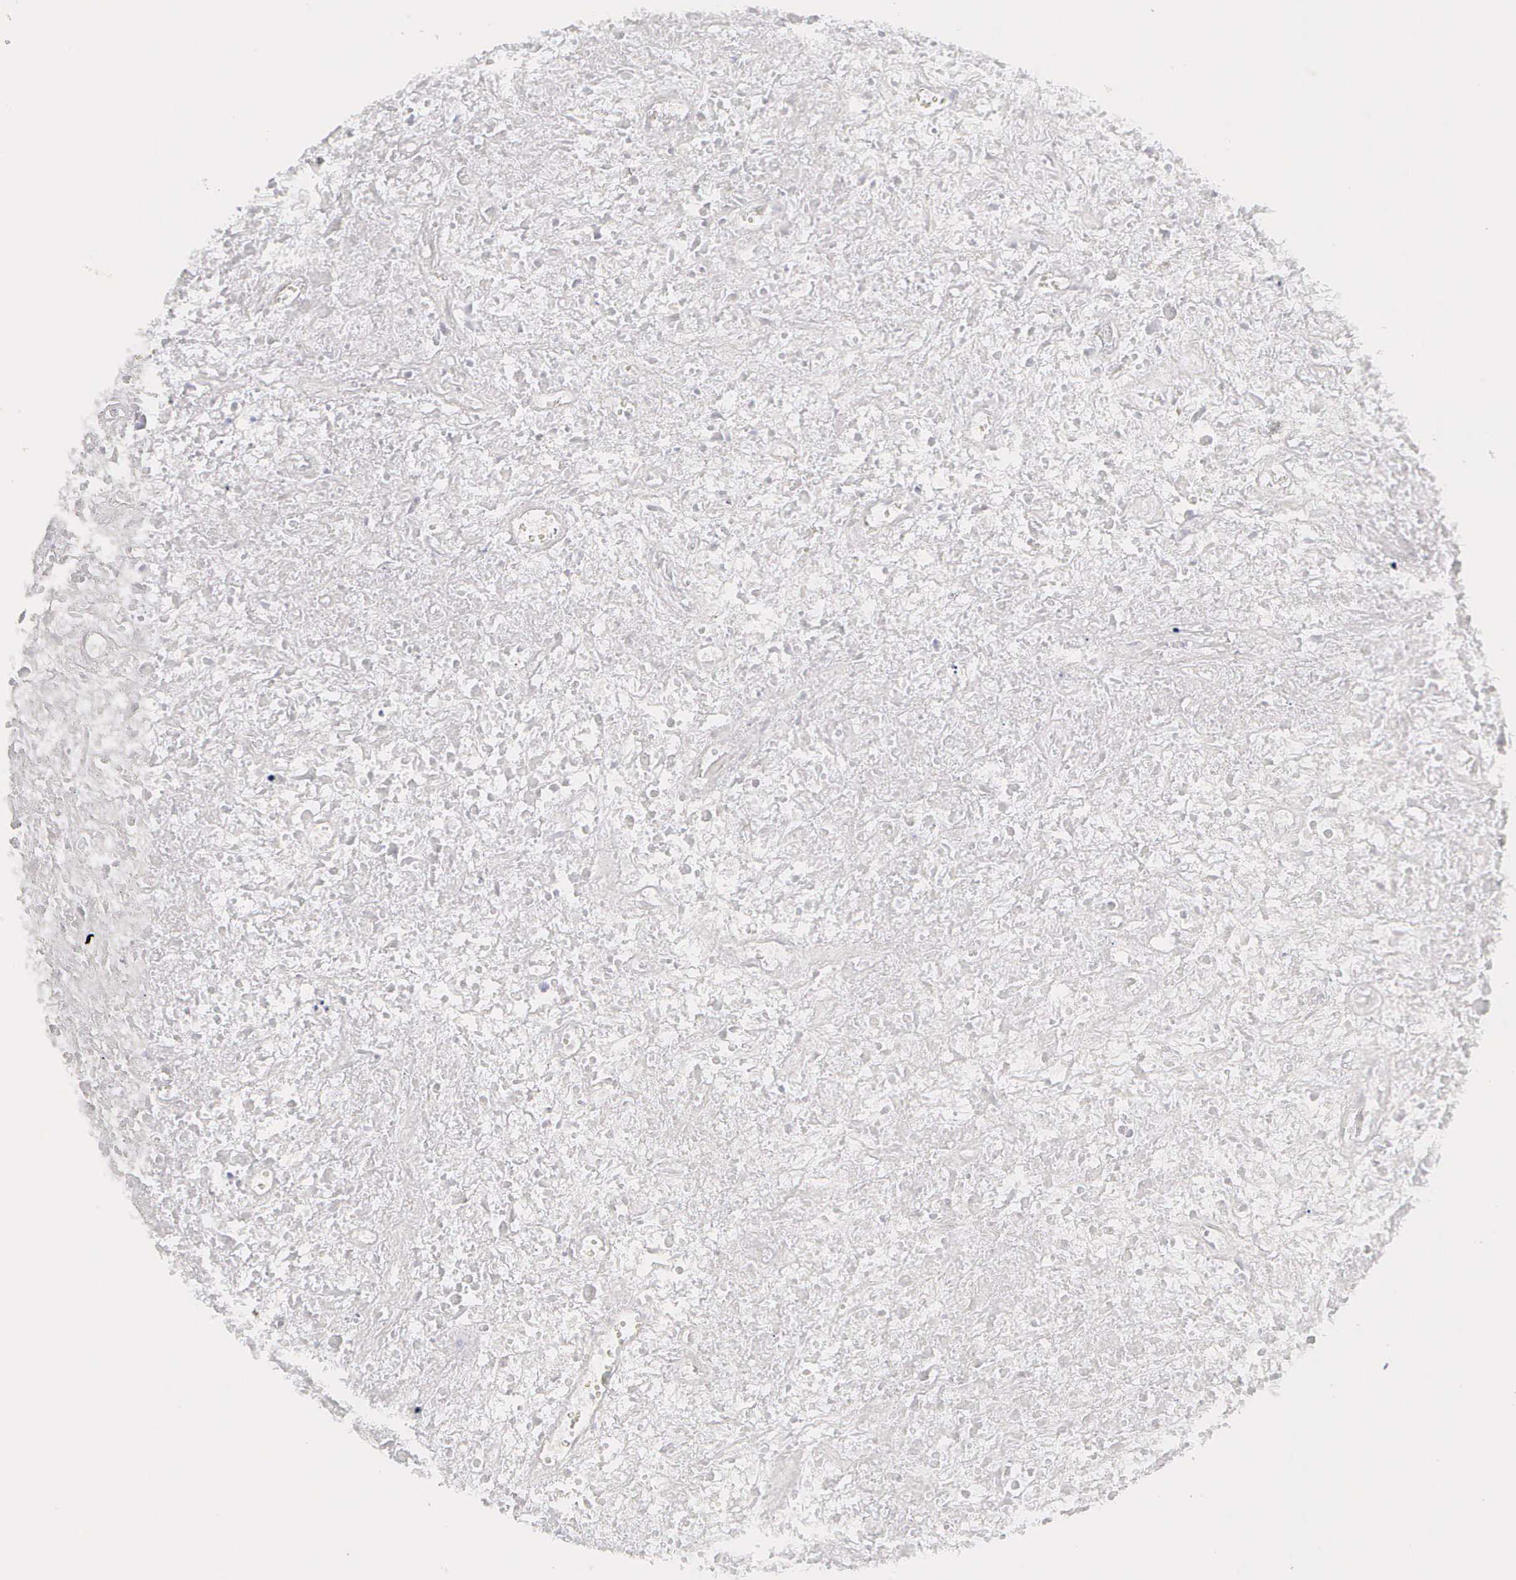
{"staining": {"intensity": "negative", "quantity": "none", "location": "none"}, "tissue": "lymphoma", "cell_type": "Tumor cells", "image_type": "cancer", "snomed": [{"axis": "morphology", "description": "Hodgkin's disease, NOS"}, {"axis": "topography", "description": "Lymph node"}], "caption": "Immunohistochemical staining of human Hodgkin's disease shows no significant staining in tumor cells. The staining is performed using DAB brown chromogen with nuclei counter-stained in using hematoxylin.", "gene": "RNASE6", "patient": {"sex": "male", "age": 46}}